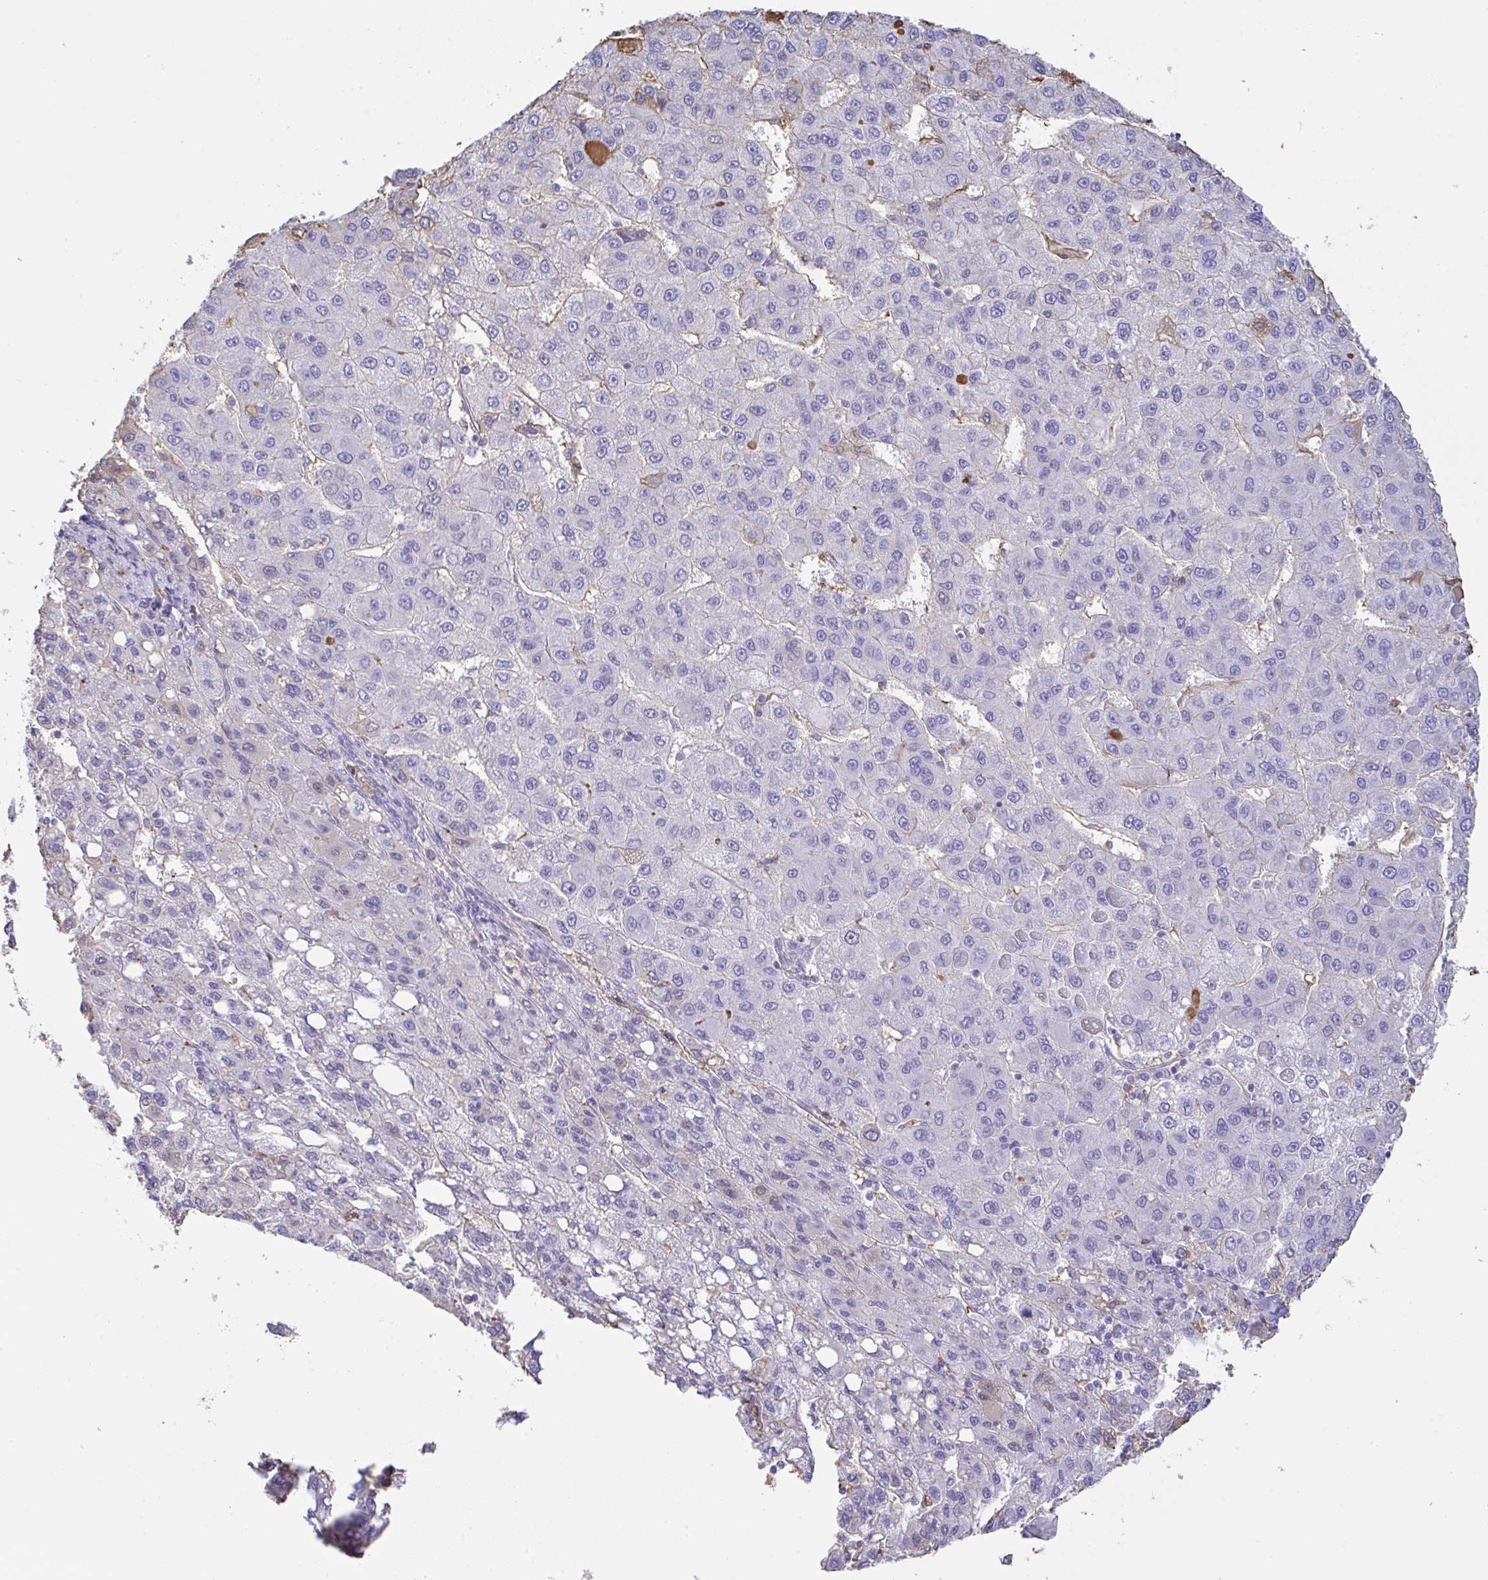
{"staining": {"intensity": "negative", "quantity": "none", "location": "none"}, "tissue": "liver cancer", "cell_type": "Tumor cells", "image_type": "cancer", "snomed": [{"axis": "morphology", "description": "Carcinoma, Hepatocellular, NOS"}, {"axis": "topography", "description": "Liver"}], "caption": "This histopathology image is of liver hepatocellular carcinoma stained with IHC to label a protein in brown with the nuclei are counter-stained blue. There is no staining in tumor cells. The staining is performed using DAB brown chromogen with nuclei counter-stained in using hematoxylin.", "gene": "HOXC12", "patient": {"sex": "female", "age": 82}}